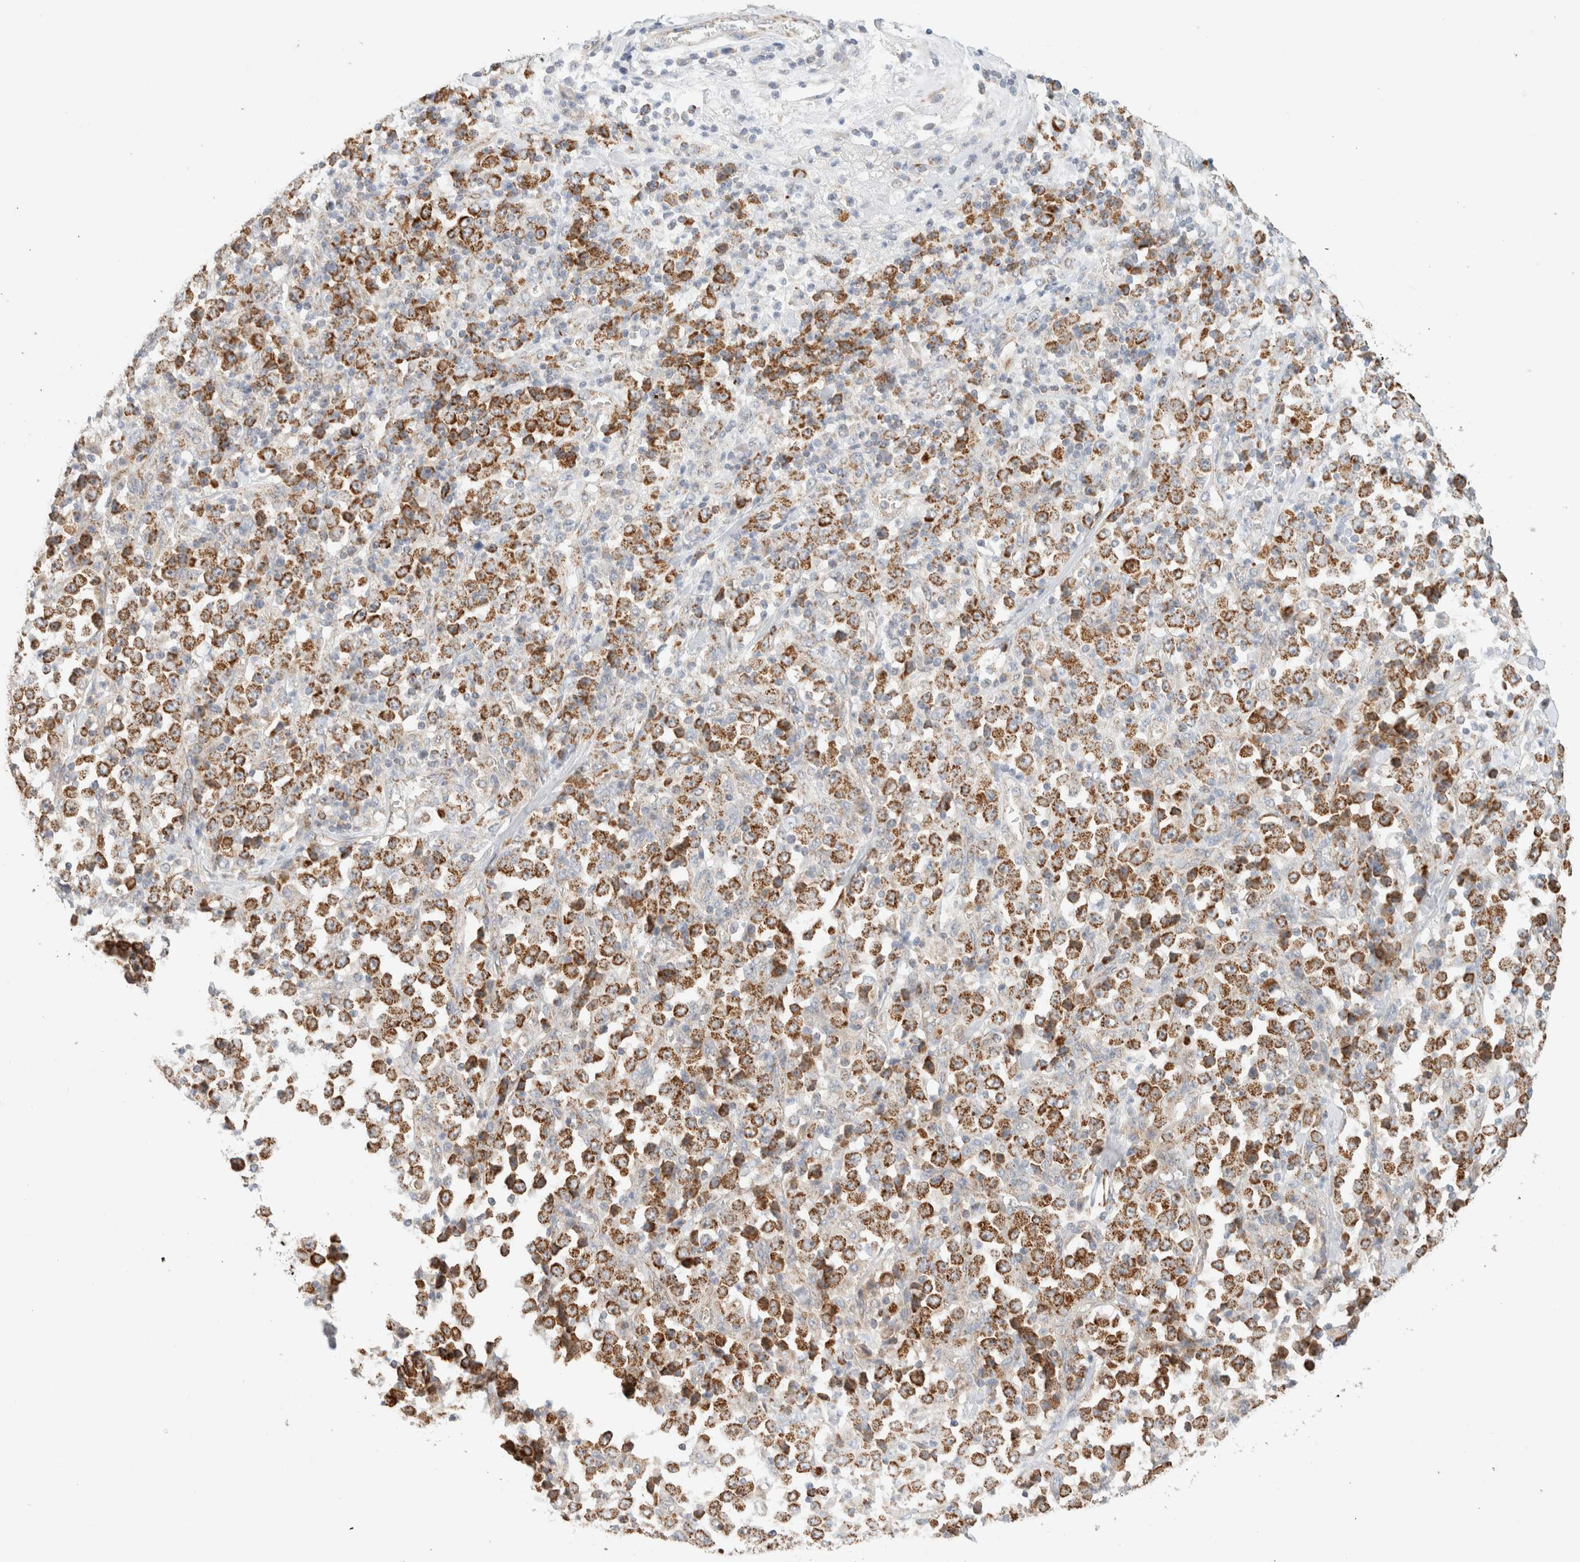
{"staining": {"intensity": "strong", "quantity": ">75%", "location": "cytoplasmic/membranous"}, "tissue": "stomach cancer", "cell_type": "Tumor cells", "image_type": "cancer", "snomed": [{"axis": "morphology", "description": "Normal tissue, NOS"}, {"axis": "morphology", "description": "Adenocarcinoma, NOS"}, {"axis": "topography", "description": "Stomach, upper"}, {"axis": "topography", "description": "Stomach"}], "caption": "Stomach cancer stained with immunohistochemistry (IHC) reveals strong cytoplasmic/membranous expression in about >75% of tumor cells.", "gene": "MRM3", "patient": {"sex": "male", "age": 59}}